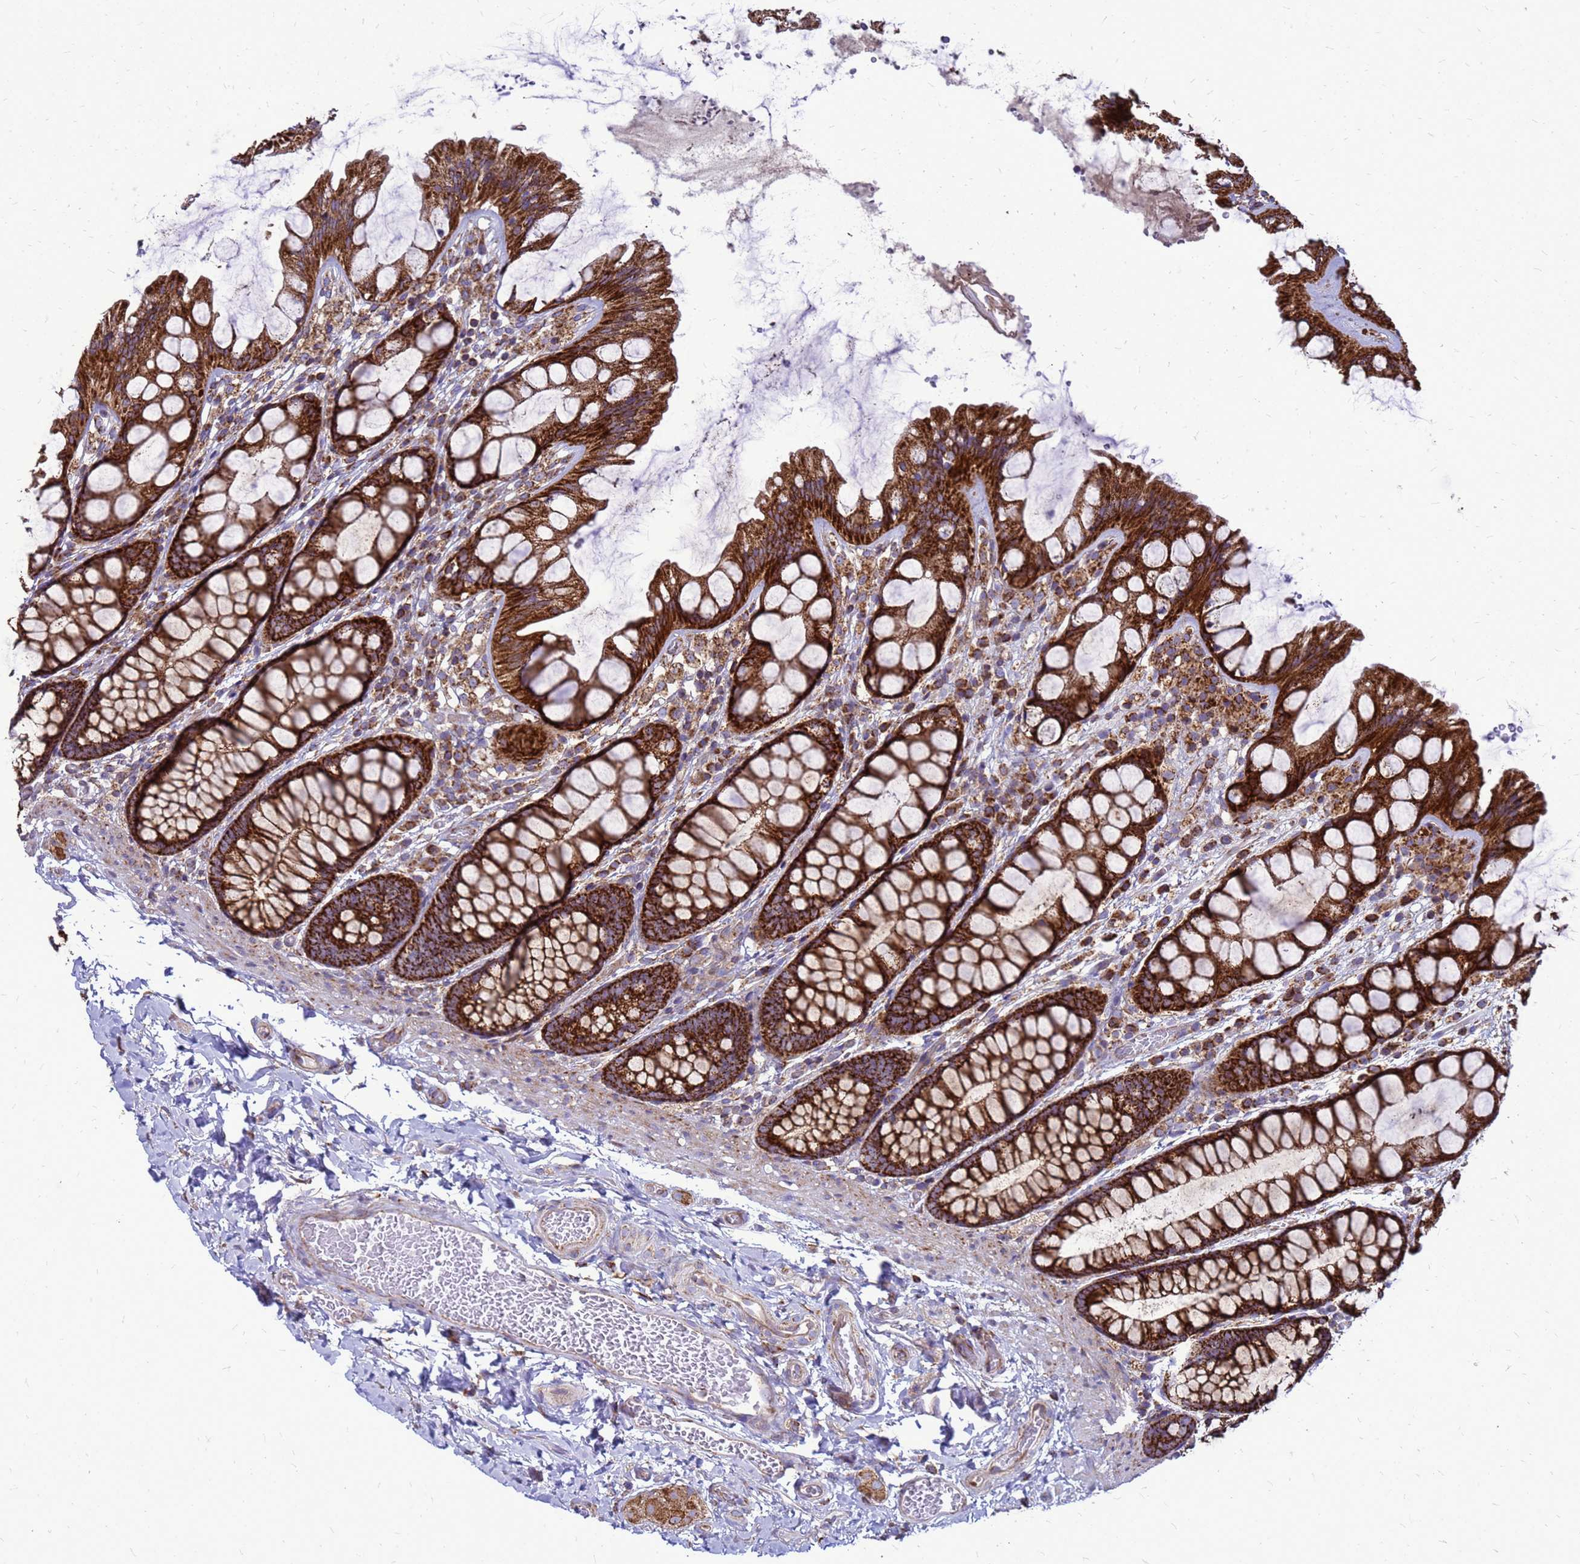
{"staining": {"intensity": "weak", "quantity": ">75%", "location": "cytoplasmic/membranous"}, "tissue": "colon", "cell_type": "Endothelial cells", "image_type": "normal", "snomed": [{"axis": "morphology", "description": "Normal tissue, NOS"}, {"axis": "topography", "description": "Colon"}], "caption": "This histopathology image exhibits normal colon stained with immunohistochemistry (IHC) to label a protein in brown. The cytoplasmic/membranous of endothelial cells show weak positivity for the protein. Nuclei are counter-stained blue.", "gene": "FSTL4", "patient": {"sex": "male", "age": 47}}